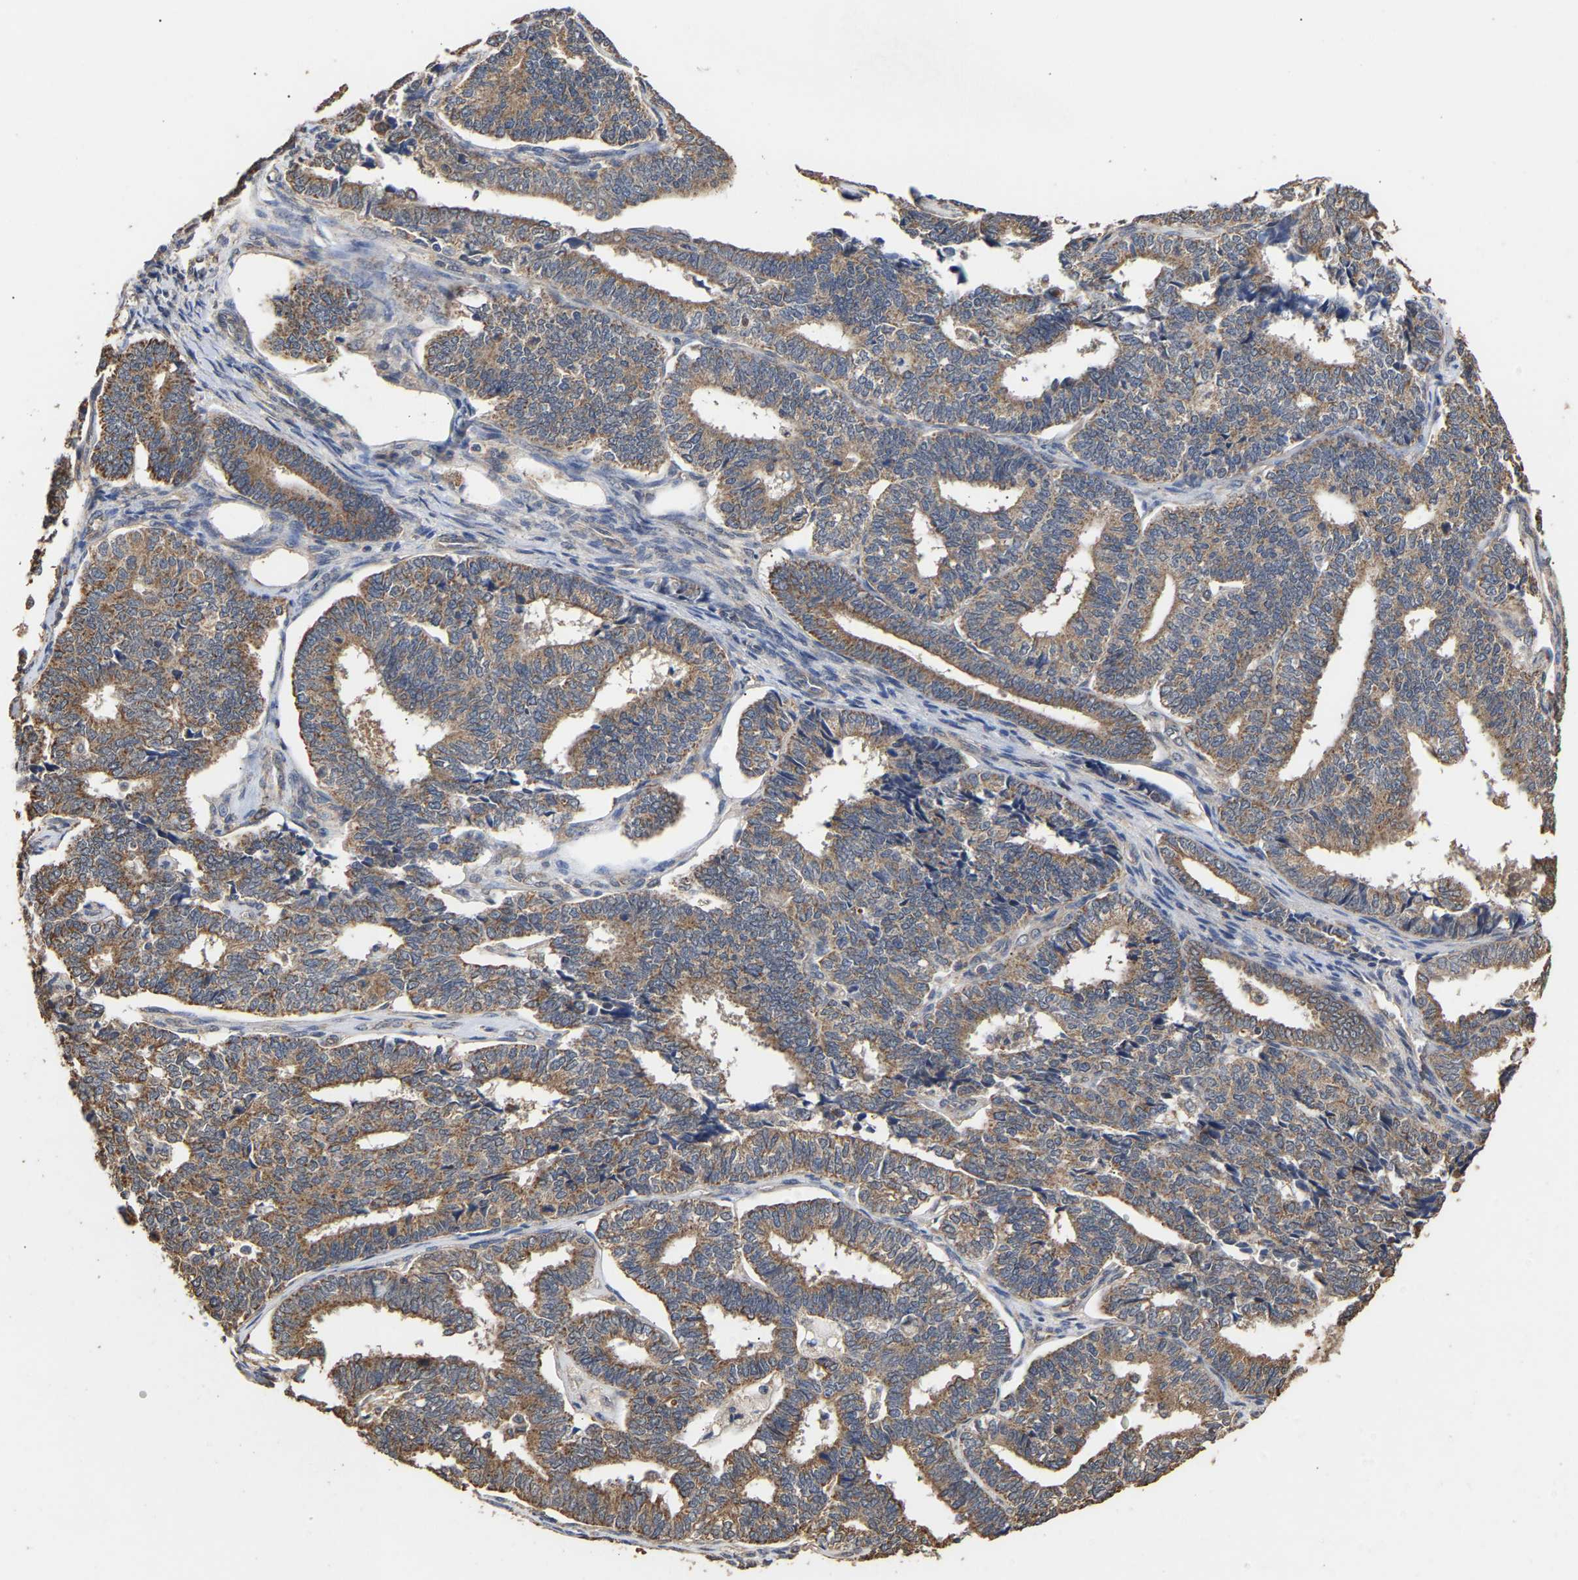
{"staining": {"intensity": "moderate", "quantity": ">75%", "location": "cytoplasmic/membranous"}, "tissue": "endometrial cancer", "cell_type": "Tumor cells", "image_type": "cancer", "snomed": [{"axis": "morphology", "description": "Adenocarcinoma, NOS"}, {"axis": "topography", "description": "Endometrium"}], "caption": "The micrograph exhibits a brown stain indicating the presence of a protein in the cytoplasmic/membranous of tumor cells in adenocarcinoma (endometrial).", "gene": "ZNF26", "patient": {"sex": "female", "age": 70}}